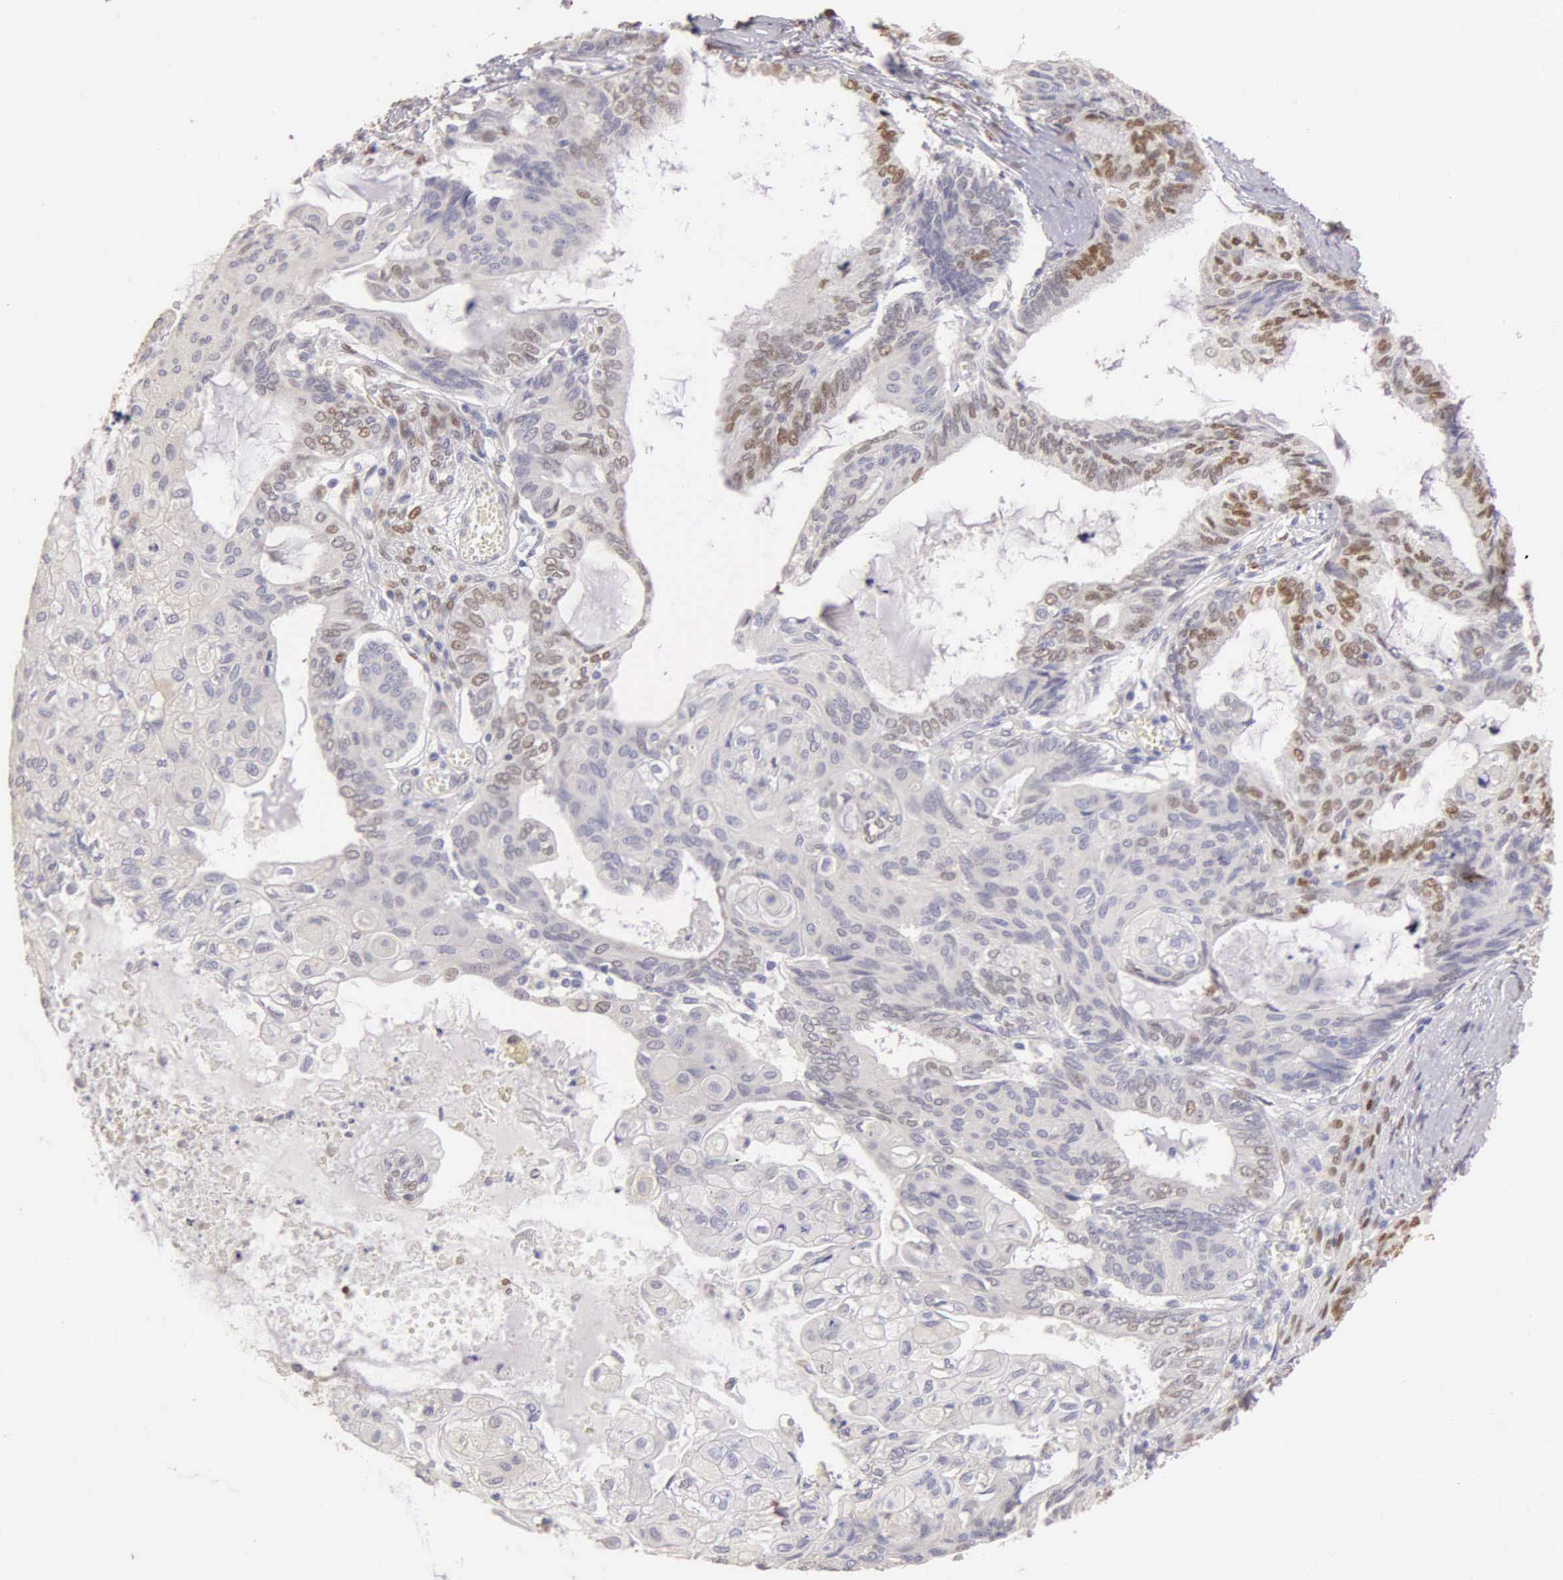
{"staining": {"intensity": "weak", "quantity": "<25%", "location": "nuclear"}, "tissue": "endometrial cancer", "cell_type": "Tumor cells", "image_type": "cancer", "snomed": [{"axis": "morphology", "description": "Adenocarcinoma, NOS"}, {"axis": "topography", "description": "Endometrium"}], "caption": "Endometrial cancer (adenocarcinoma) was stained to show a protein in brown. There is no significant staining in tumor cells. (Immunohistochemistry, brightfield microscopy, high magnification).", "gene": "ESR1", "patient": {"sex": "female", "age": 79}}